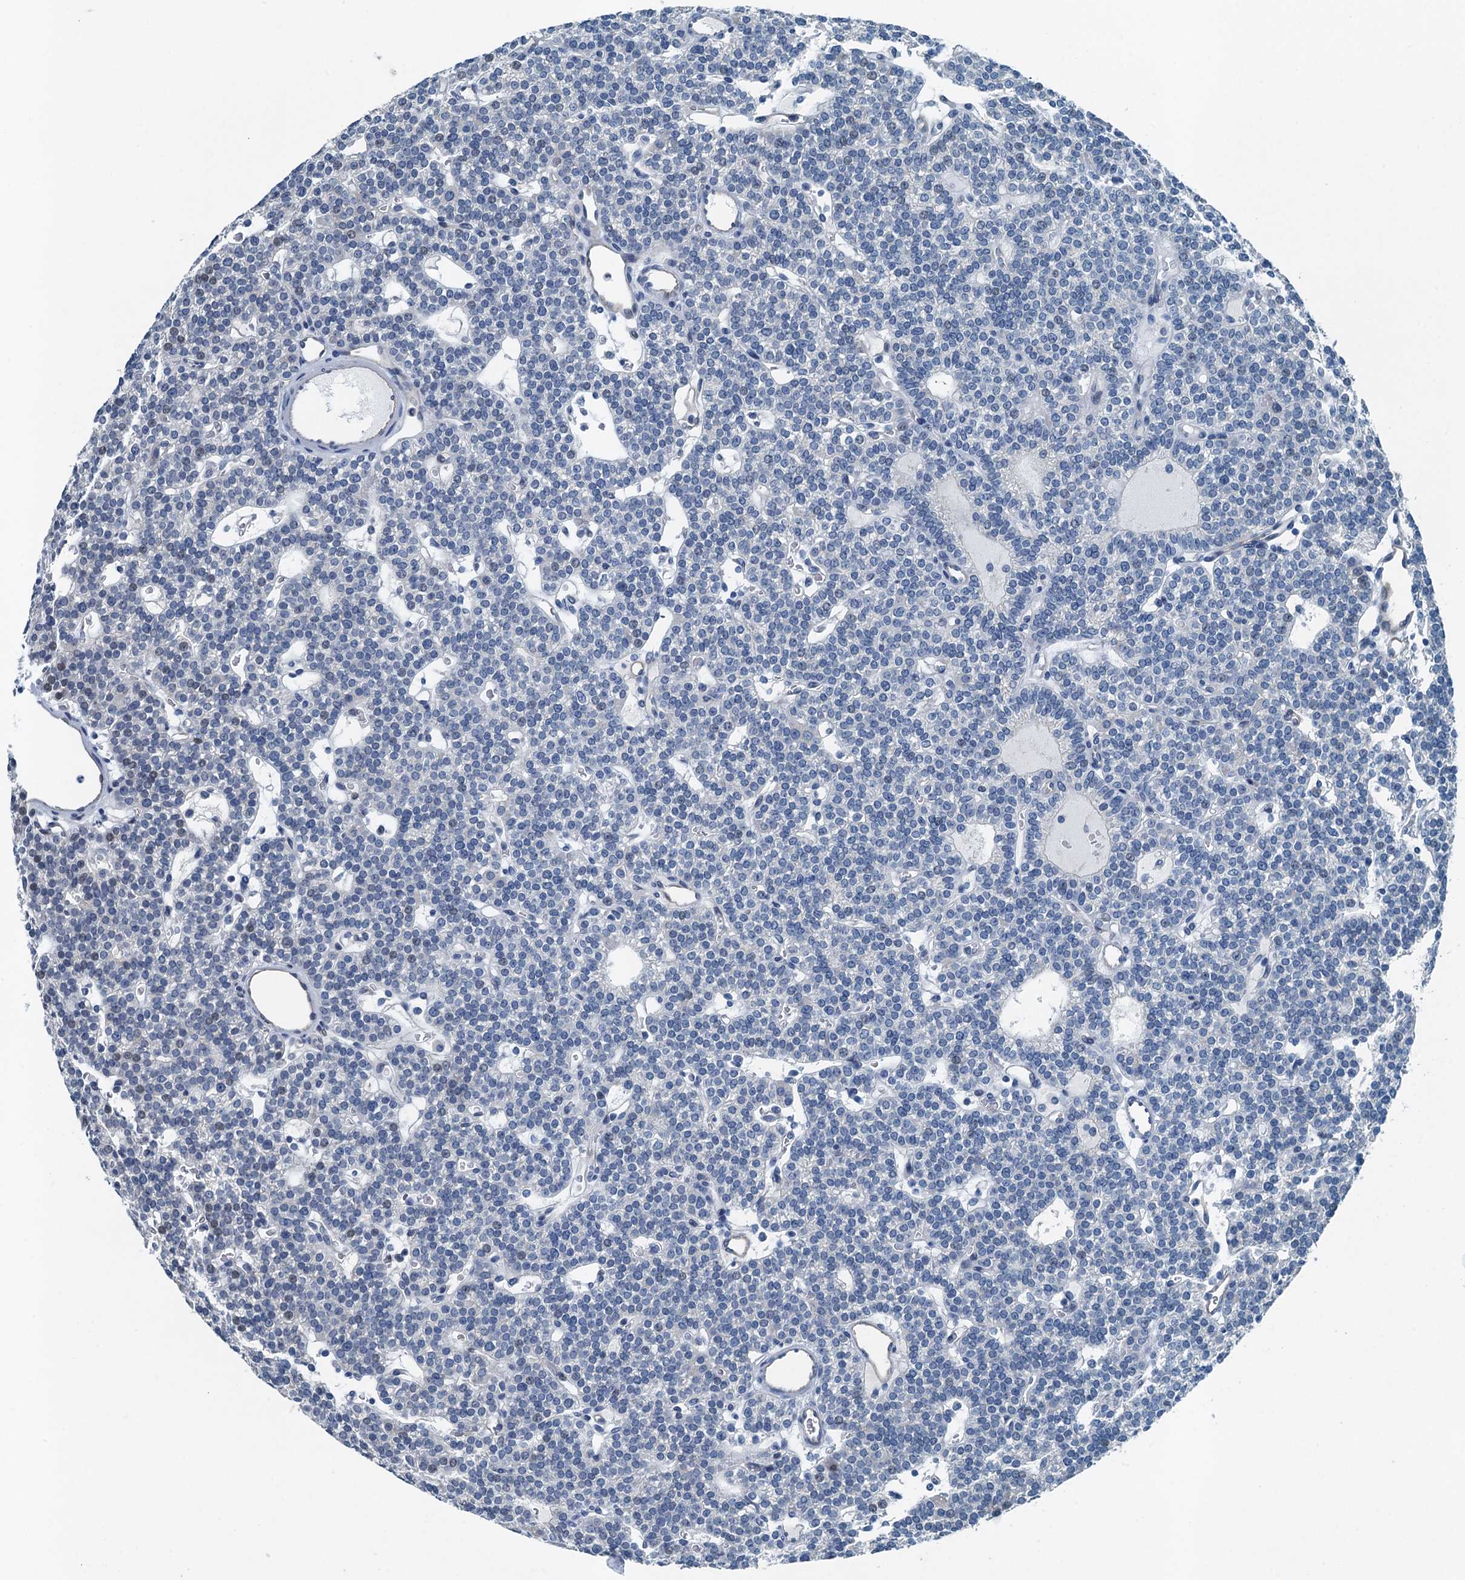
{"staining": {"intensity": "negative", "quantity": "none", "location": "none"}, "tissue": "parathyroid gland", "cell_type": "Glandular cells", "image_type": "normal", "snomed": [{"axis": "morphology", "description": "Normal tissue, NOS"}, {"axis": "topography", "description": "Parathyroid gland"}], "caption": "IHC image of normal human parathyroid gland stained for a protein (brown), which reveals no positivity in glandular cells. (DAB (3,3'-diaminobenzidine) IHC with hematoxylin counter stain).", "gene": "GFOD2", "patient": {"sex": "male", "age": 83}}